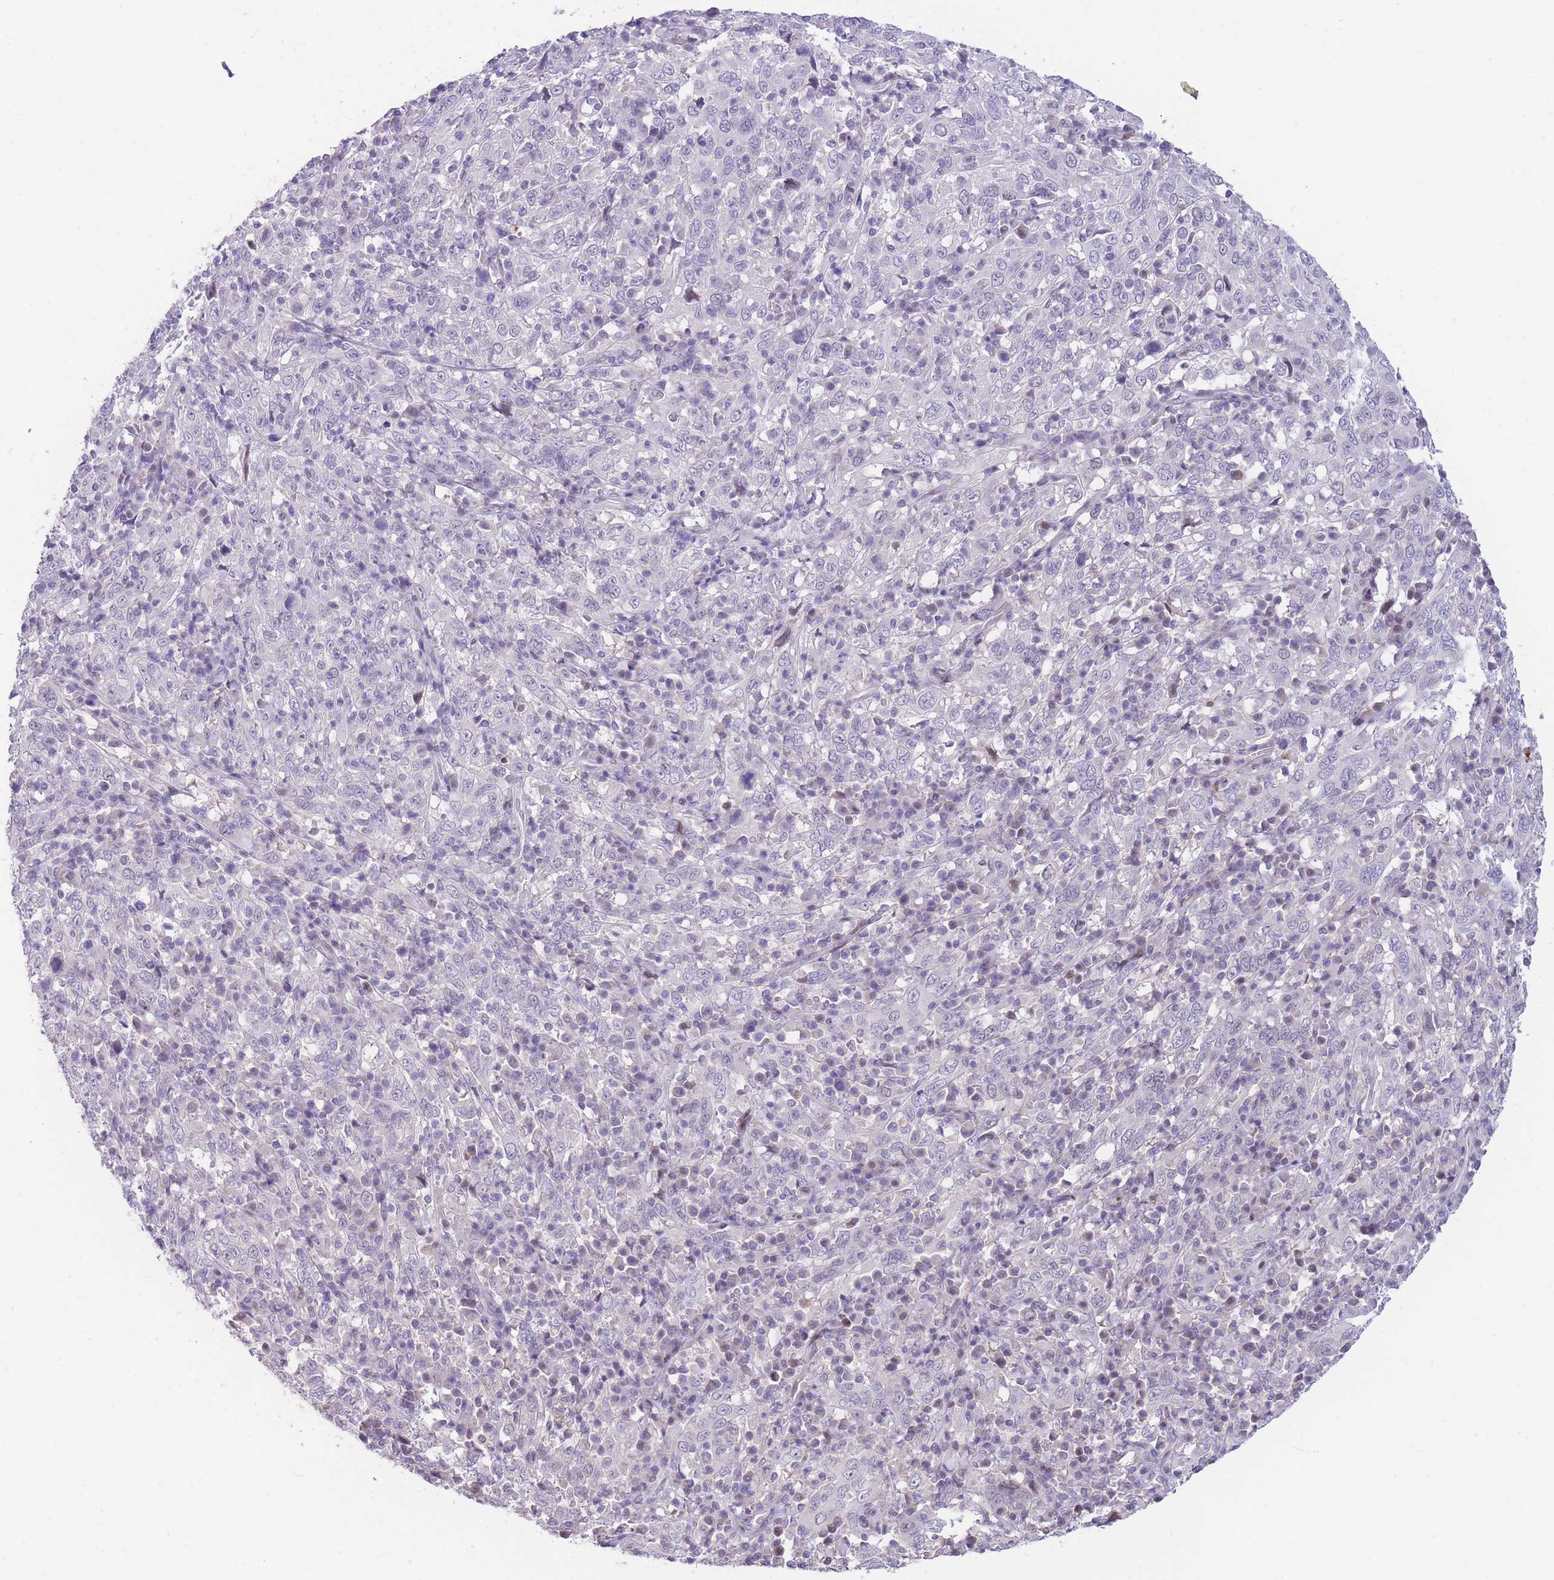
{"staining": {"intensity": "negative", "quantity": "none", "location": "none"}, "tissue": "cervical cancer", "cell_type": "Tumor cells", "image_type": "cancer", "snomed": [{"axis": "morphology", "description": "Squamous cell carcinoma, NOS"}, {"axis": "topography", "description": "Cervix"}], "caption": "Cervical squamous cell carcinoma was stained to show a protein in brown. There is no significant positivity in tumor cells. The staining is performed using DAB brown chromogen with nuclei counter-stained in using hematoxylin.", "gene": "SHCBP1", "patient": {"sex": "female", "age": 46}}